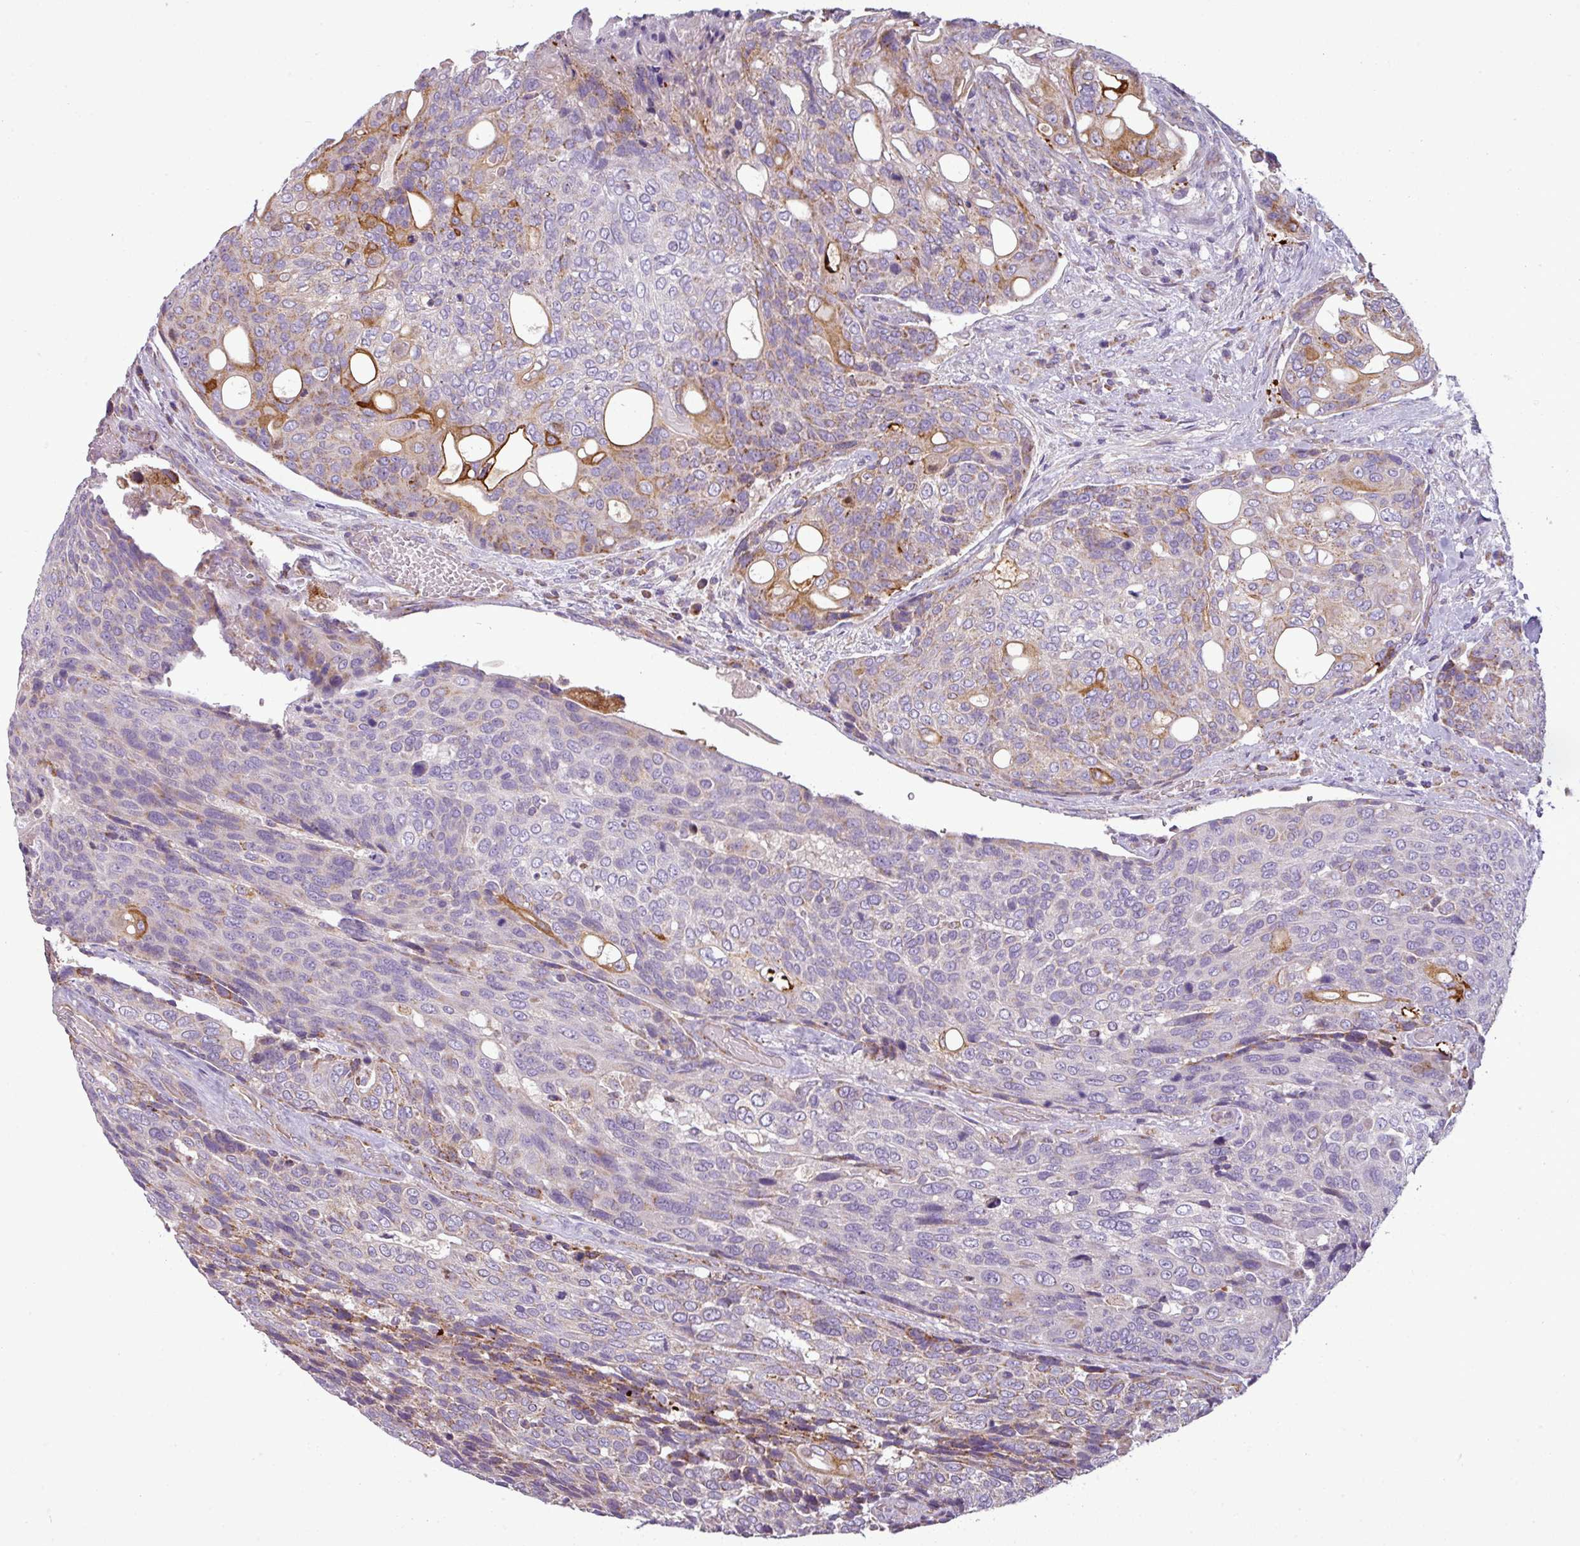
{"staining": {"intensity": "moderate", "quantity": "<25%", "location": "cytoplasmic/membranous"}, "tissue": "urothelial cancer", "cell_type": "Tumor cells", "image_type": "cancer", "snomed": [{"axis": "morphology", "description": "Urothelial carcinoma, High grade"}, {"axis": "topography", "description": "Urinary bladder"}], "caption": "A low amount of moderate cytoplasmic/membranous staining is identified in approximately <25% of tumor cells in urothelial cancer tissue.", "gene": "PNMA6A", "patient": {"sex": "female", "age": 70}}